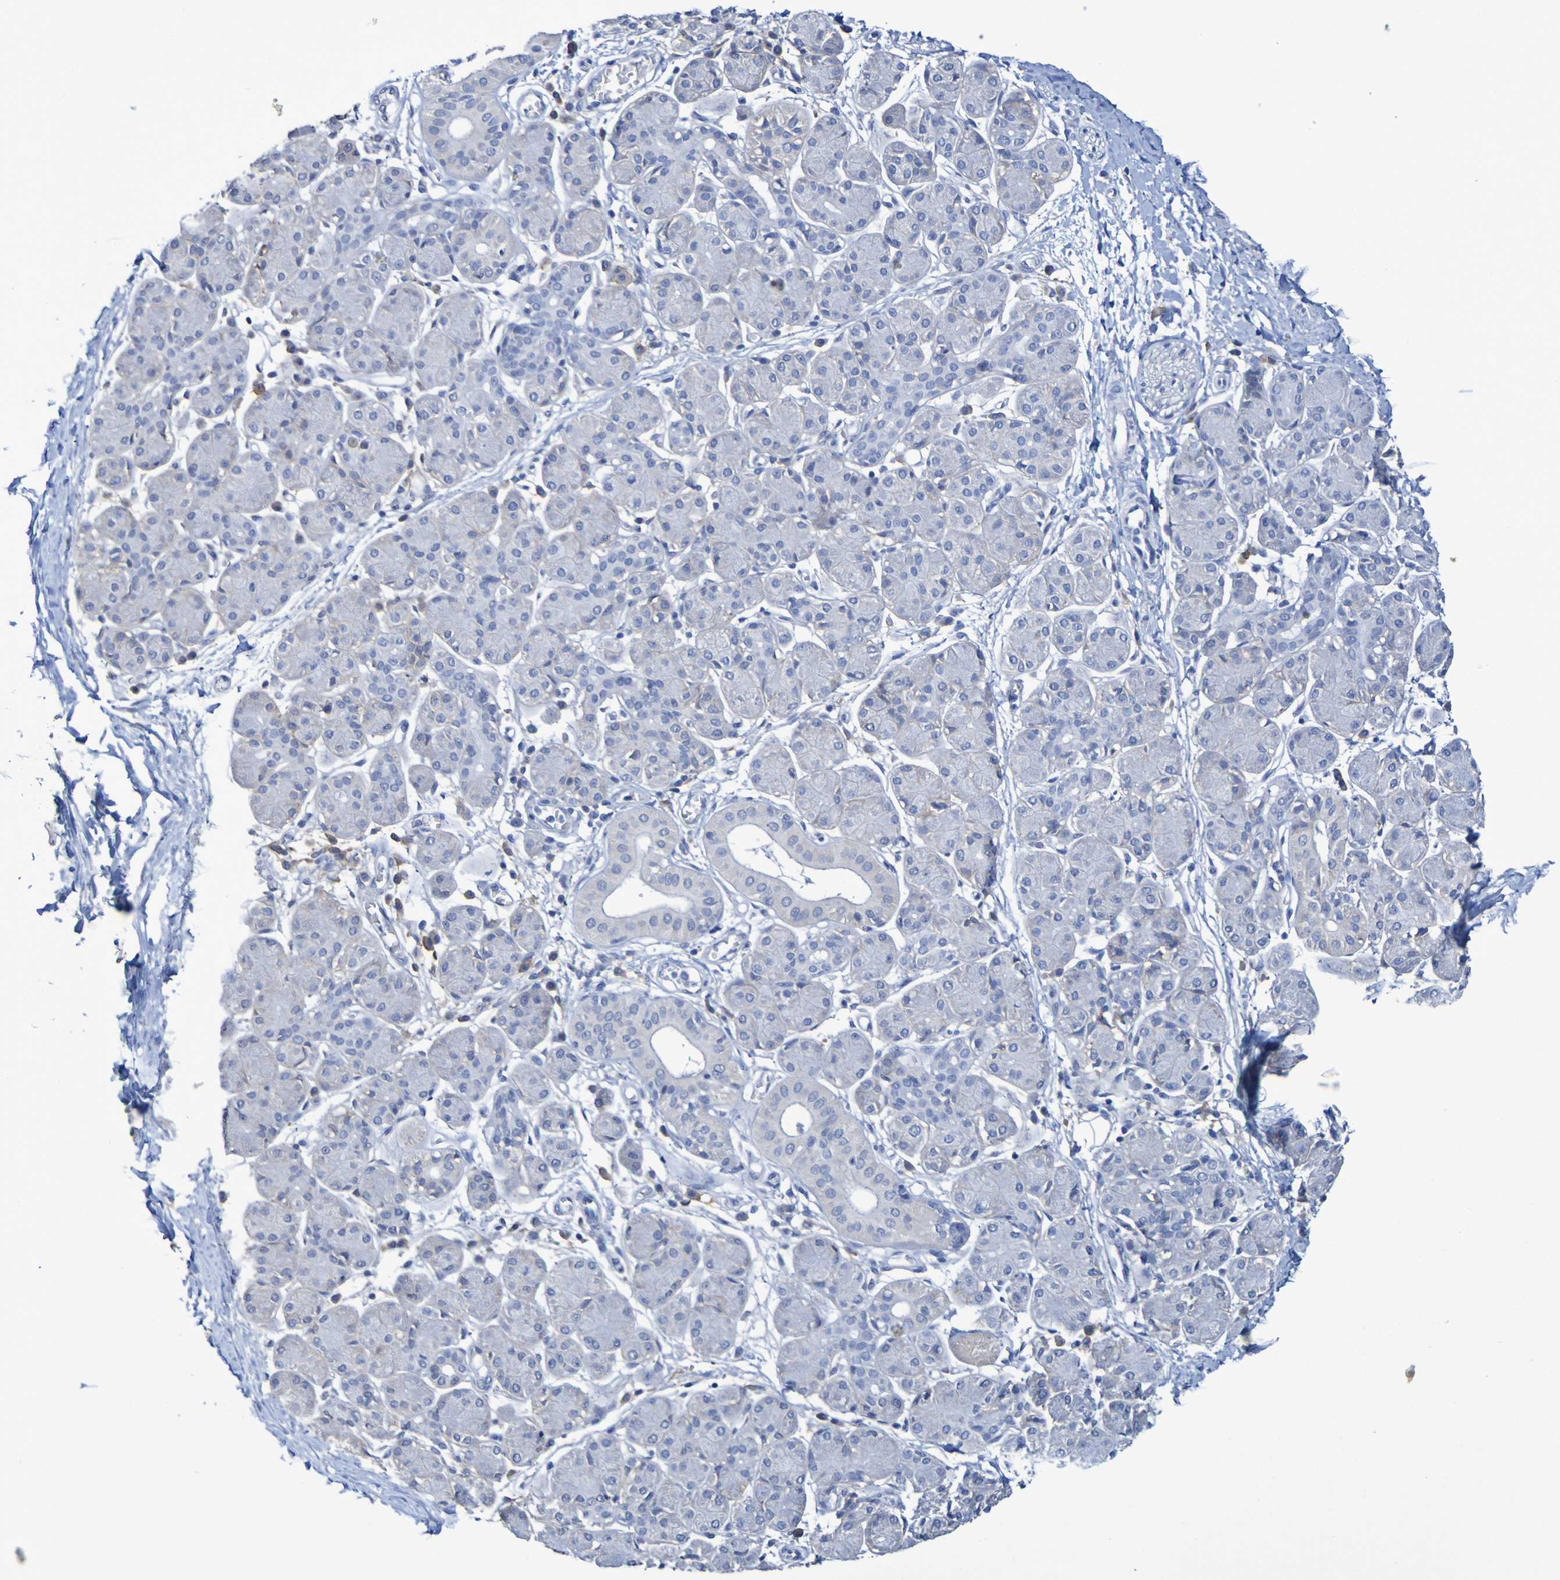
{"staining": {"intensity": "negative", "quantity": "none", "location": "none"}, "tissue": "salivary gland", "cell_type": "Glandular cells", "image_type": "normal", "snomed": [{"axis": "morphology", "description": "Normal tissue, NOS"}, {"axis": "morphology", "description": "Inflammation, NOS"}, {"axis": "topography", "description": "Lymph node"}, {"axis": "topography", "description": "Salivary gland"}], "caption": "Immunohistochemistry (IHC) photomicrograph of normal salivary gland stained for a protein (brown), which displays no positivity in glandular cells.", "gene": "SLC3A2", "patient": {"sex": "male", "age": 3}}